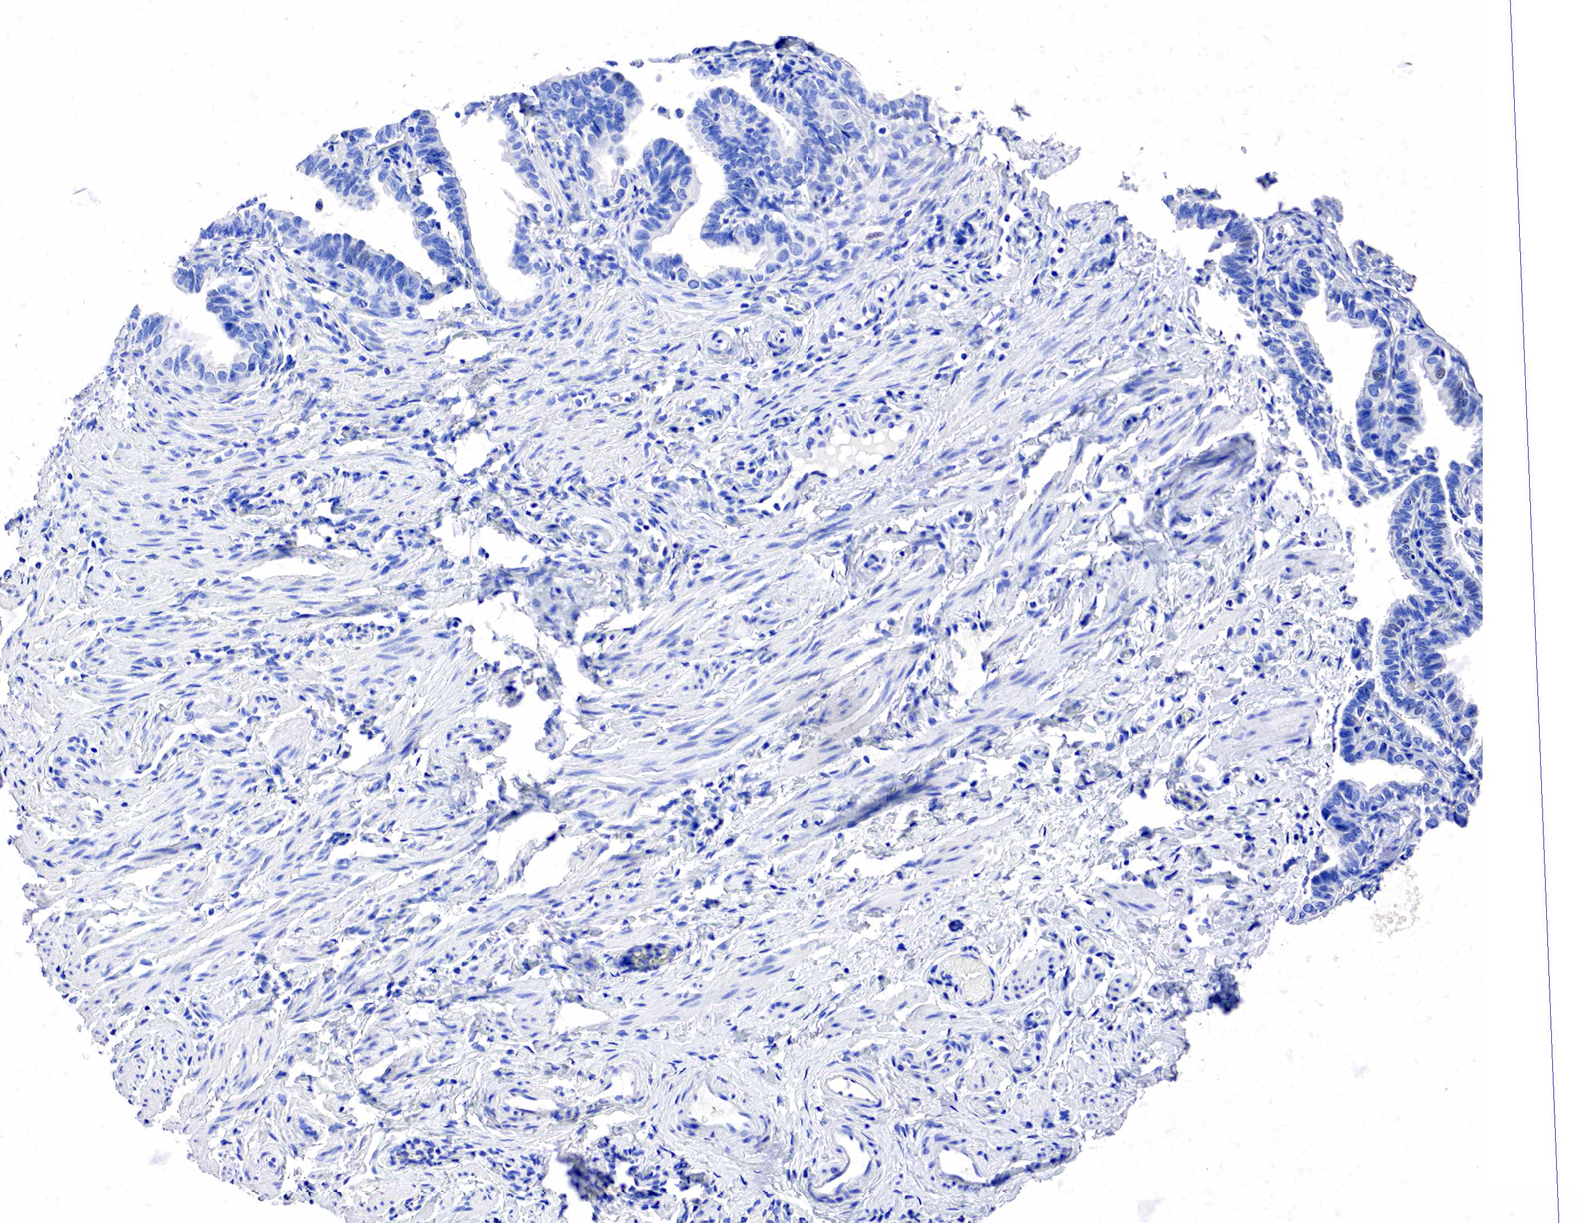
{"staining": {"intensity": "negative", "quantity": "none", "location": "none"}, "tissue": "fallopian tube", "cell_type": "Glandular cells", "image_type": "normal", "snomed": [{"axis": "morphology", "description": "Normal tissue, NOS"}, {"axis": "topography", "description": "Fallopian tube"}], "caption": "IHC of normal fallopian tube demonstrates no staining in glandular cells.", "gene": "SST", "patient": {"sex": "female", "age": 41}}